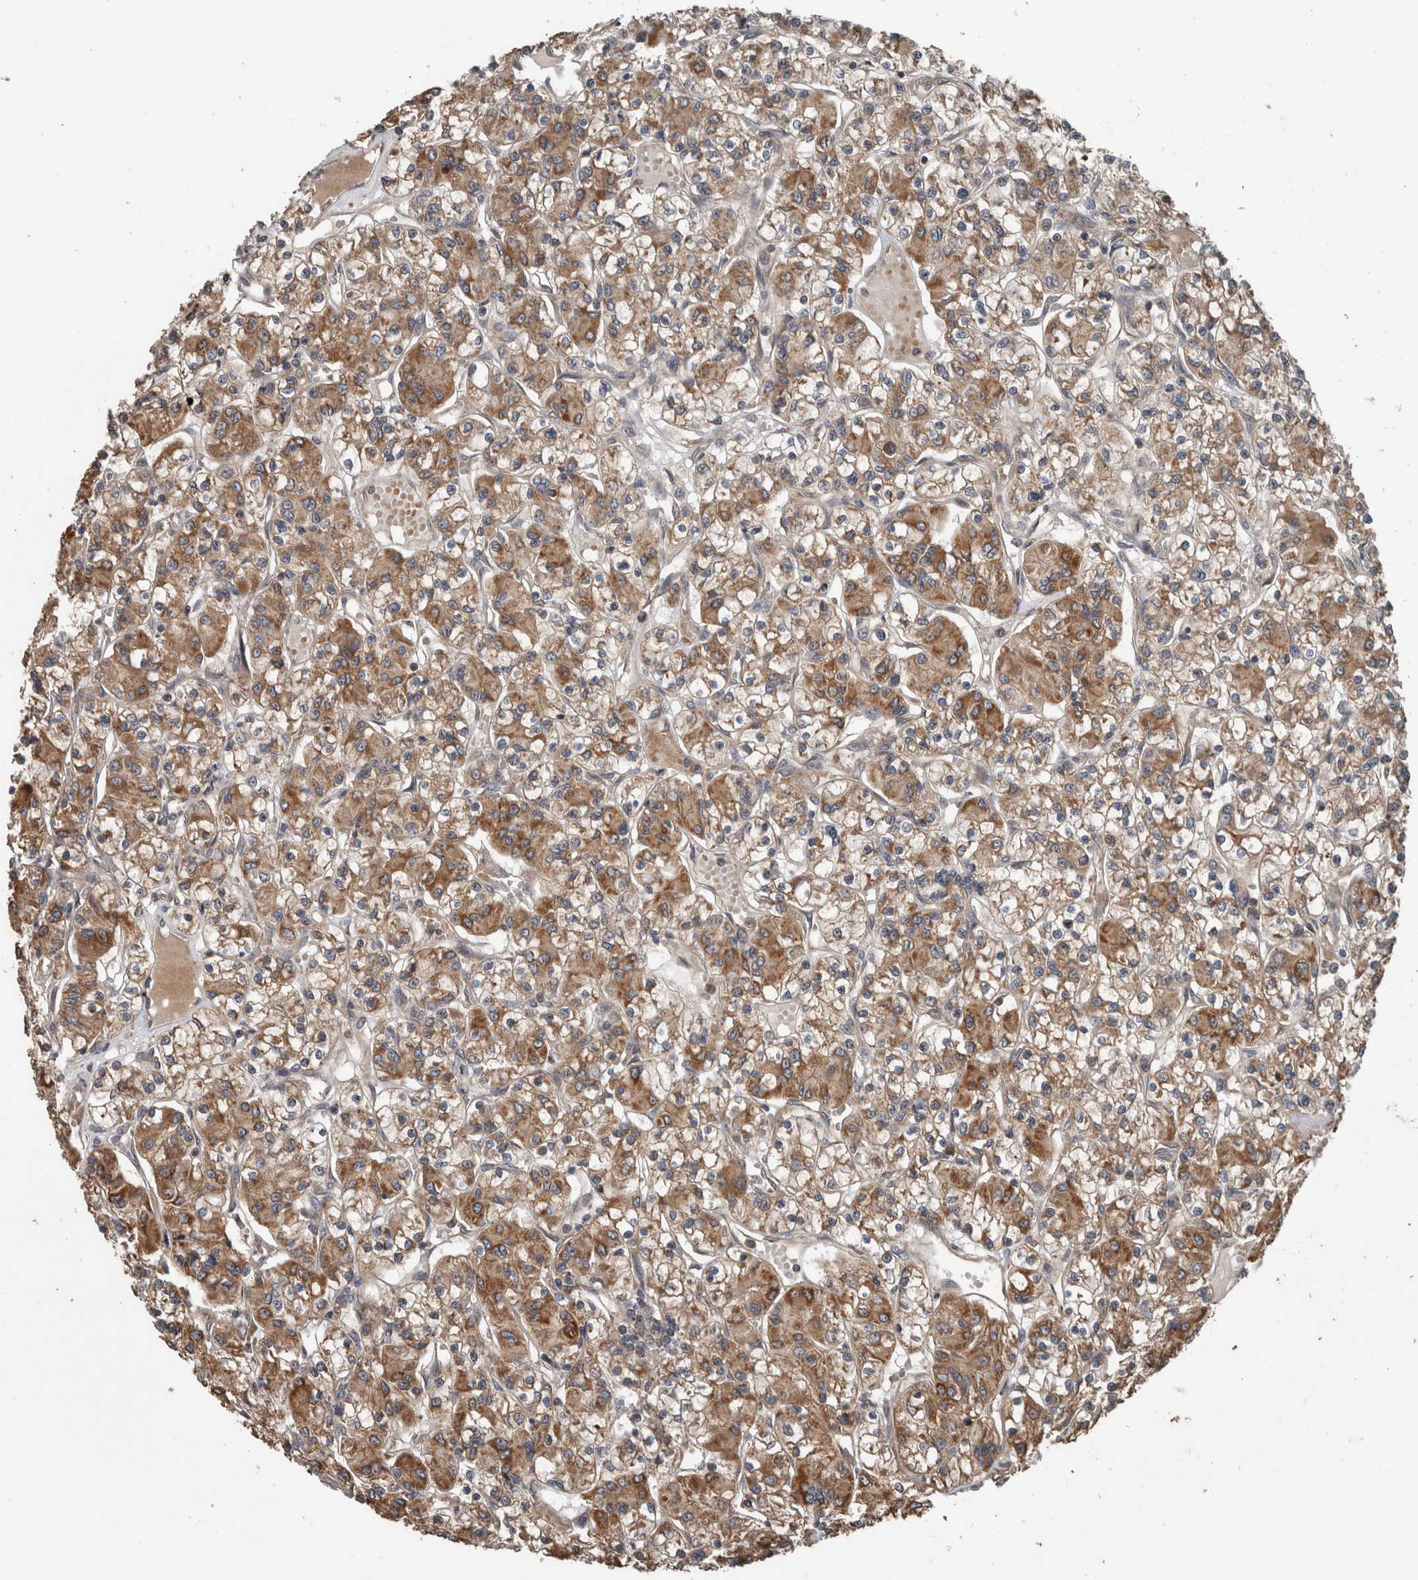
{"staining": {"intensity": "moderate", "quantity": ">75%", "location": "cytoplasmic/membranous"}, "tissue": "renal cancer", "cell_type": "Tumor cells", "image_type": "cancer", "snomed": [{"axis": "morphology", "description": "Adenocarcinoma, NOS"}, {"axis": "topography", "description": "Kidney"}], "caption": "Approximately >75% of tumor cells in human renal adenocarcinoma reveal moderate cytoplasmic/membranous protein positivity as visualized by brown immunohistochemical staining.", "gene": "RIOK3", "patient": {"sex": "female", "age": 59}}